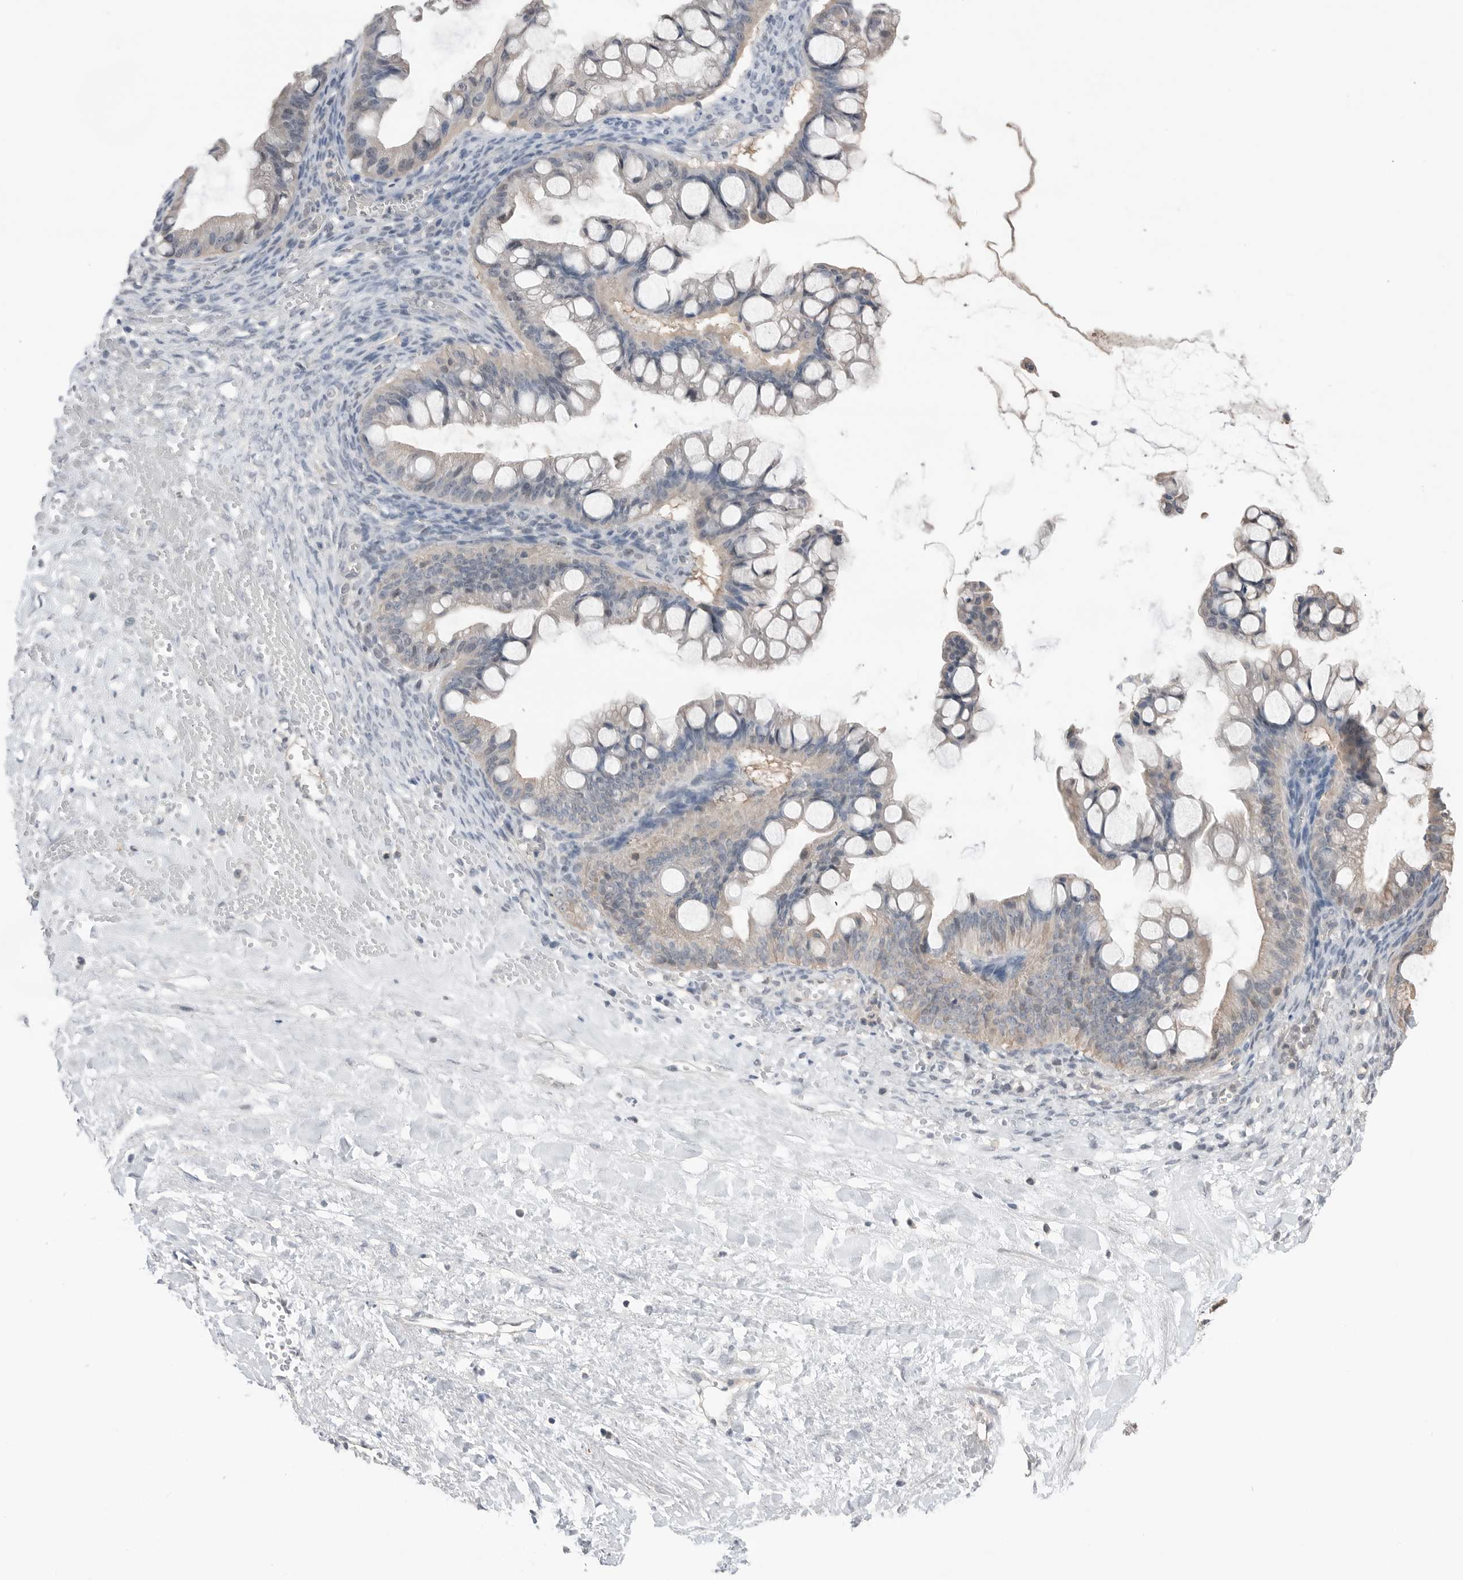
{"staining": {"intensity": "weak", "quantity": "<25%", "location": "nuclear"}, "tissue": "ovarian cancer", "cell_type": "Tumor cells", "image_type": "cancer", "snomed": [{"axis": "morphology", "description": "Cystadenocarcinoma, mucinous, NOS"}, {"axis": "topography", "description": "Ovary"}], "caption": "Human ovarian cancer stained for a protein using IHC reveals no positivity in tumor cells.", "gene": "PEAK1", "patient": {"sex": "female", "age": 73}}